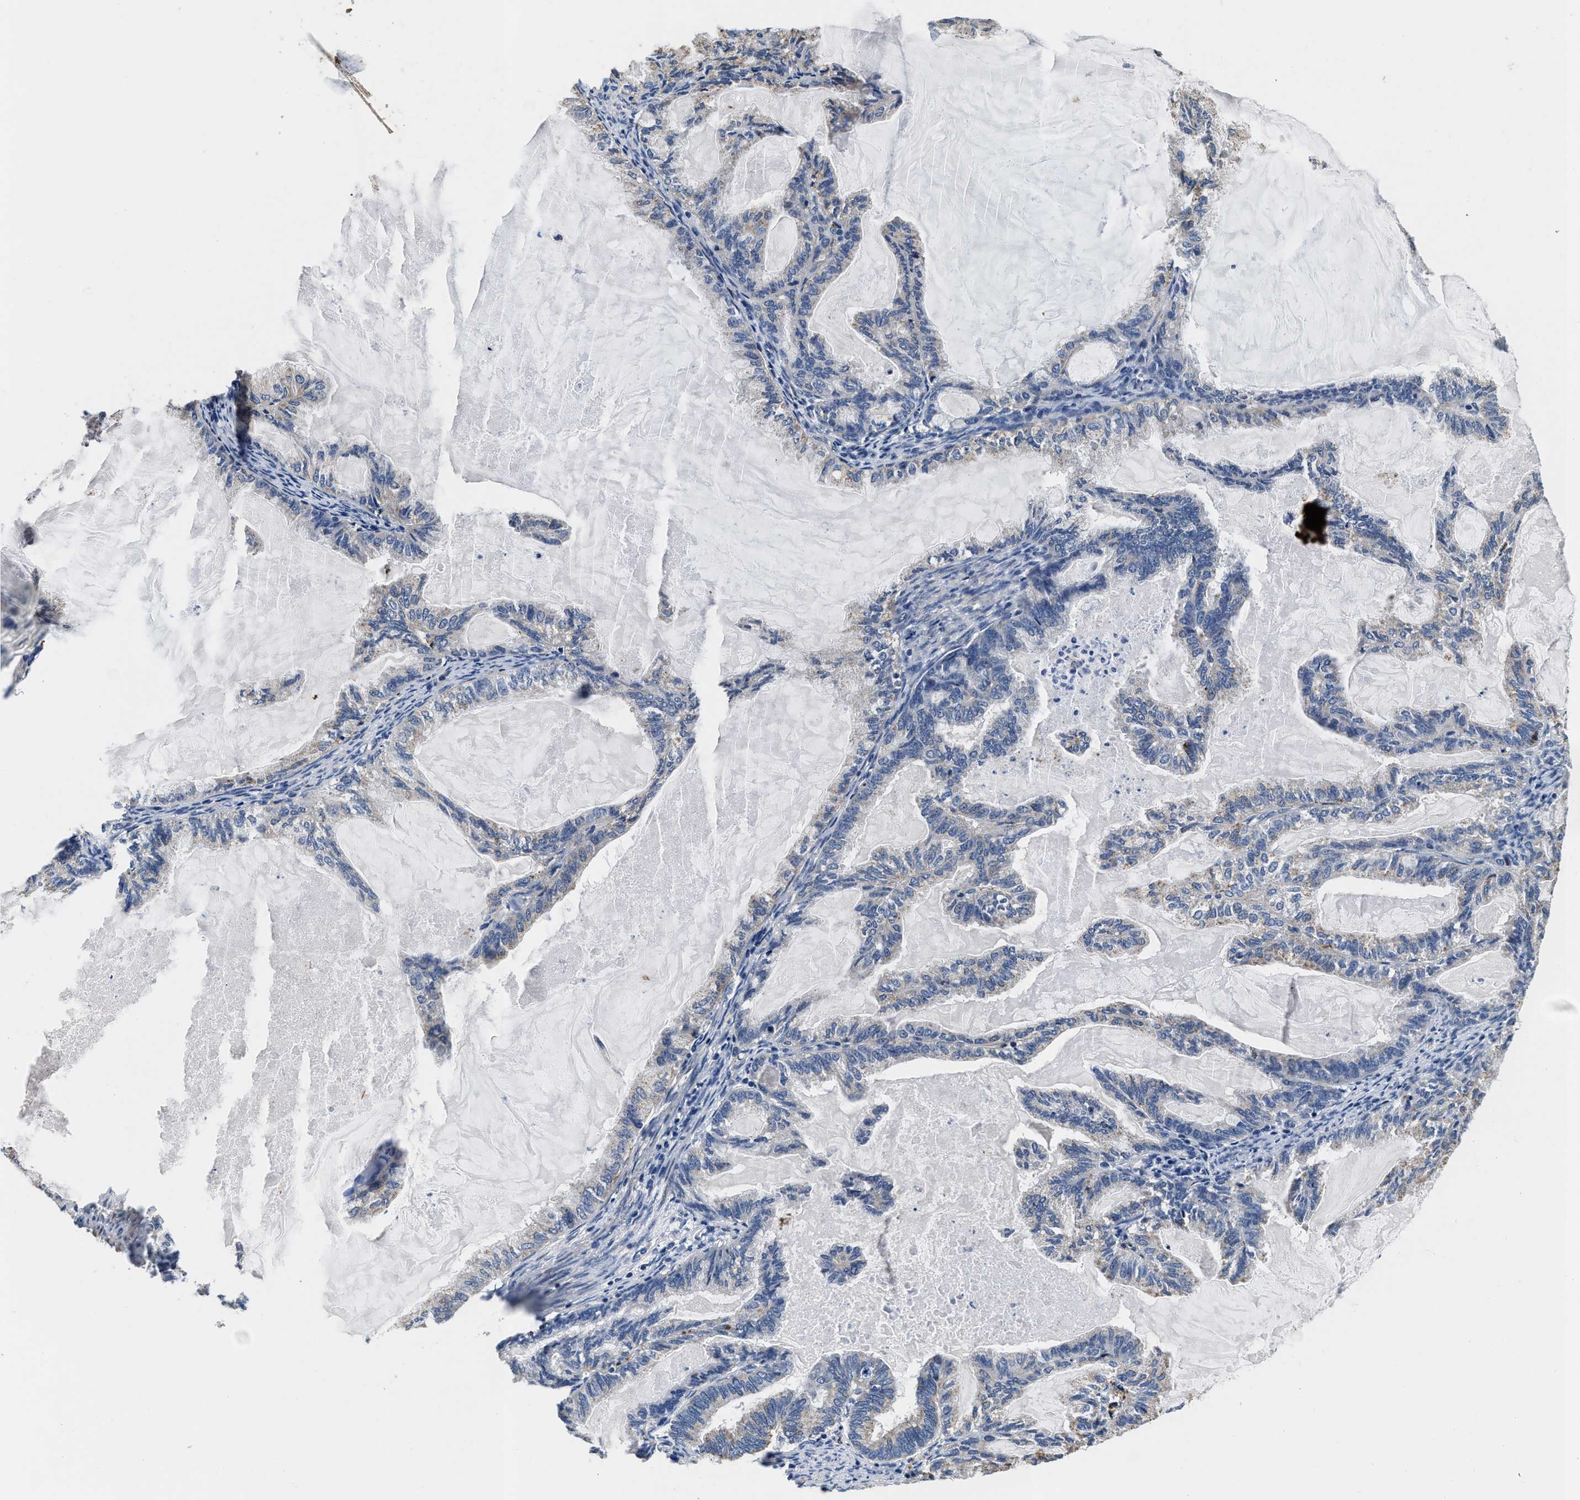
{"staining": {"intensity": "negative", "quantity": "none", "location": "none"}, "tissue": "endometrial cancer", "cell_type": "Tumor cells", "image_type": "cancer", "snomed": [{"axis": "morphology", "description": "Adenocarcinoma, NOS"}, {"axis": "topography", "description": "Endometrium"}], "caption": "Immunohistochemistry (IHC) of human adenocarcinoma (endometrial) reveals no staining in tumor cells.", "gene": "ANKIB1", "patient": {"sex": "female", "age": 86}}